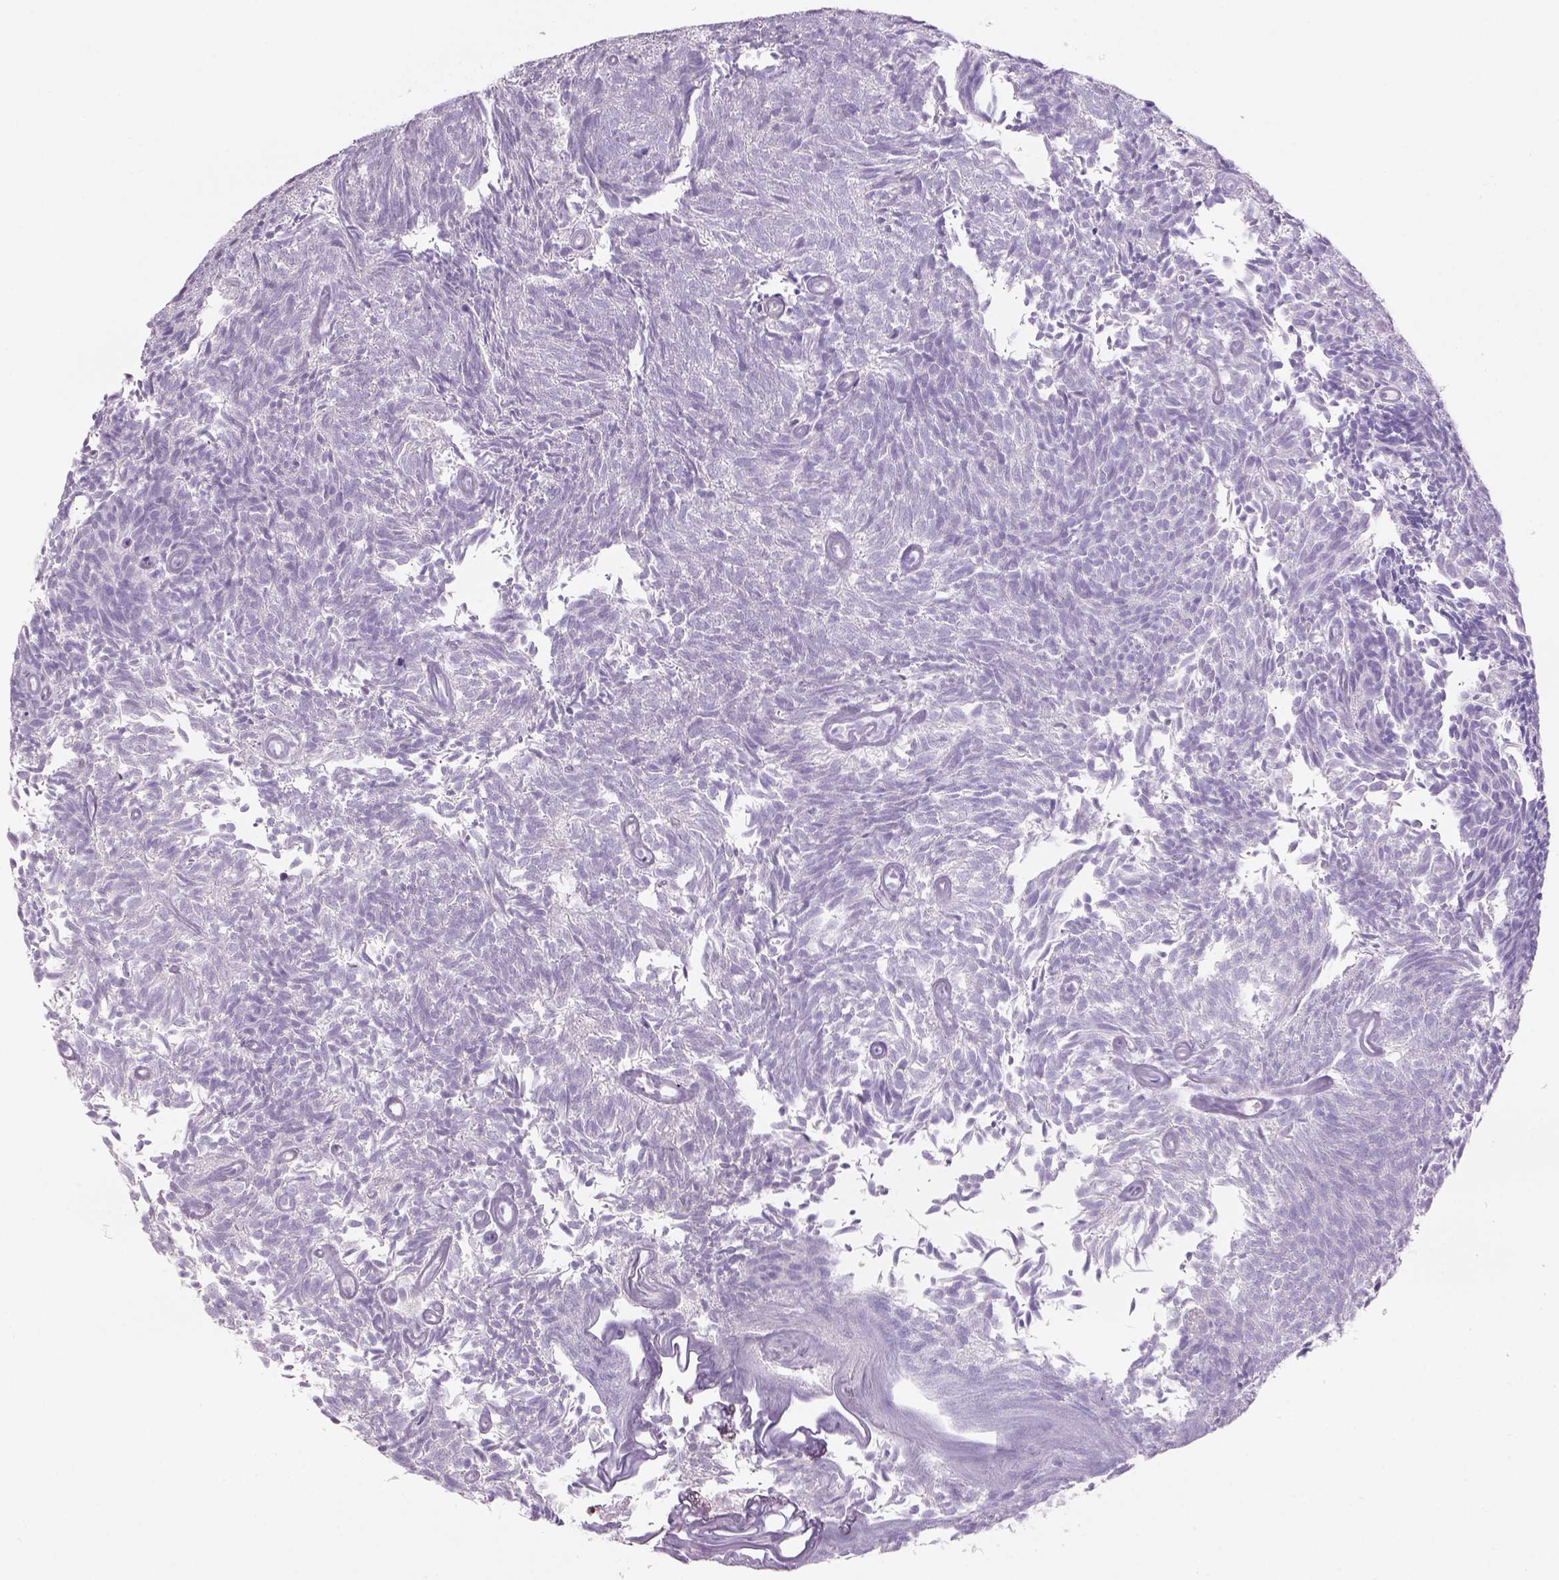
{"staining": {"intensity": "negative", "quantity": "none", "location": "none"}, "tissue": "urothelial cancer", "cell_type": "Tumor cells", "image_type": "cancer", "snomed": [{"axis": "morphology", "description": "Urothelial carcinoma, Low grade"}, {"axis": "topography", "description": "Urinary bladder"}], "caption": "A high-resolution photomicrograph shows immunohistochemistry staining of urothelial cancer, which demonstrates no significant expression in tumor cells.", "gene": "TENM4", "patient": {"sex": "male", "age": 77}}